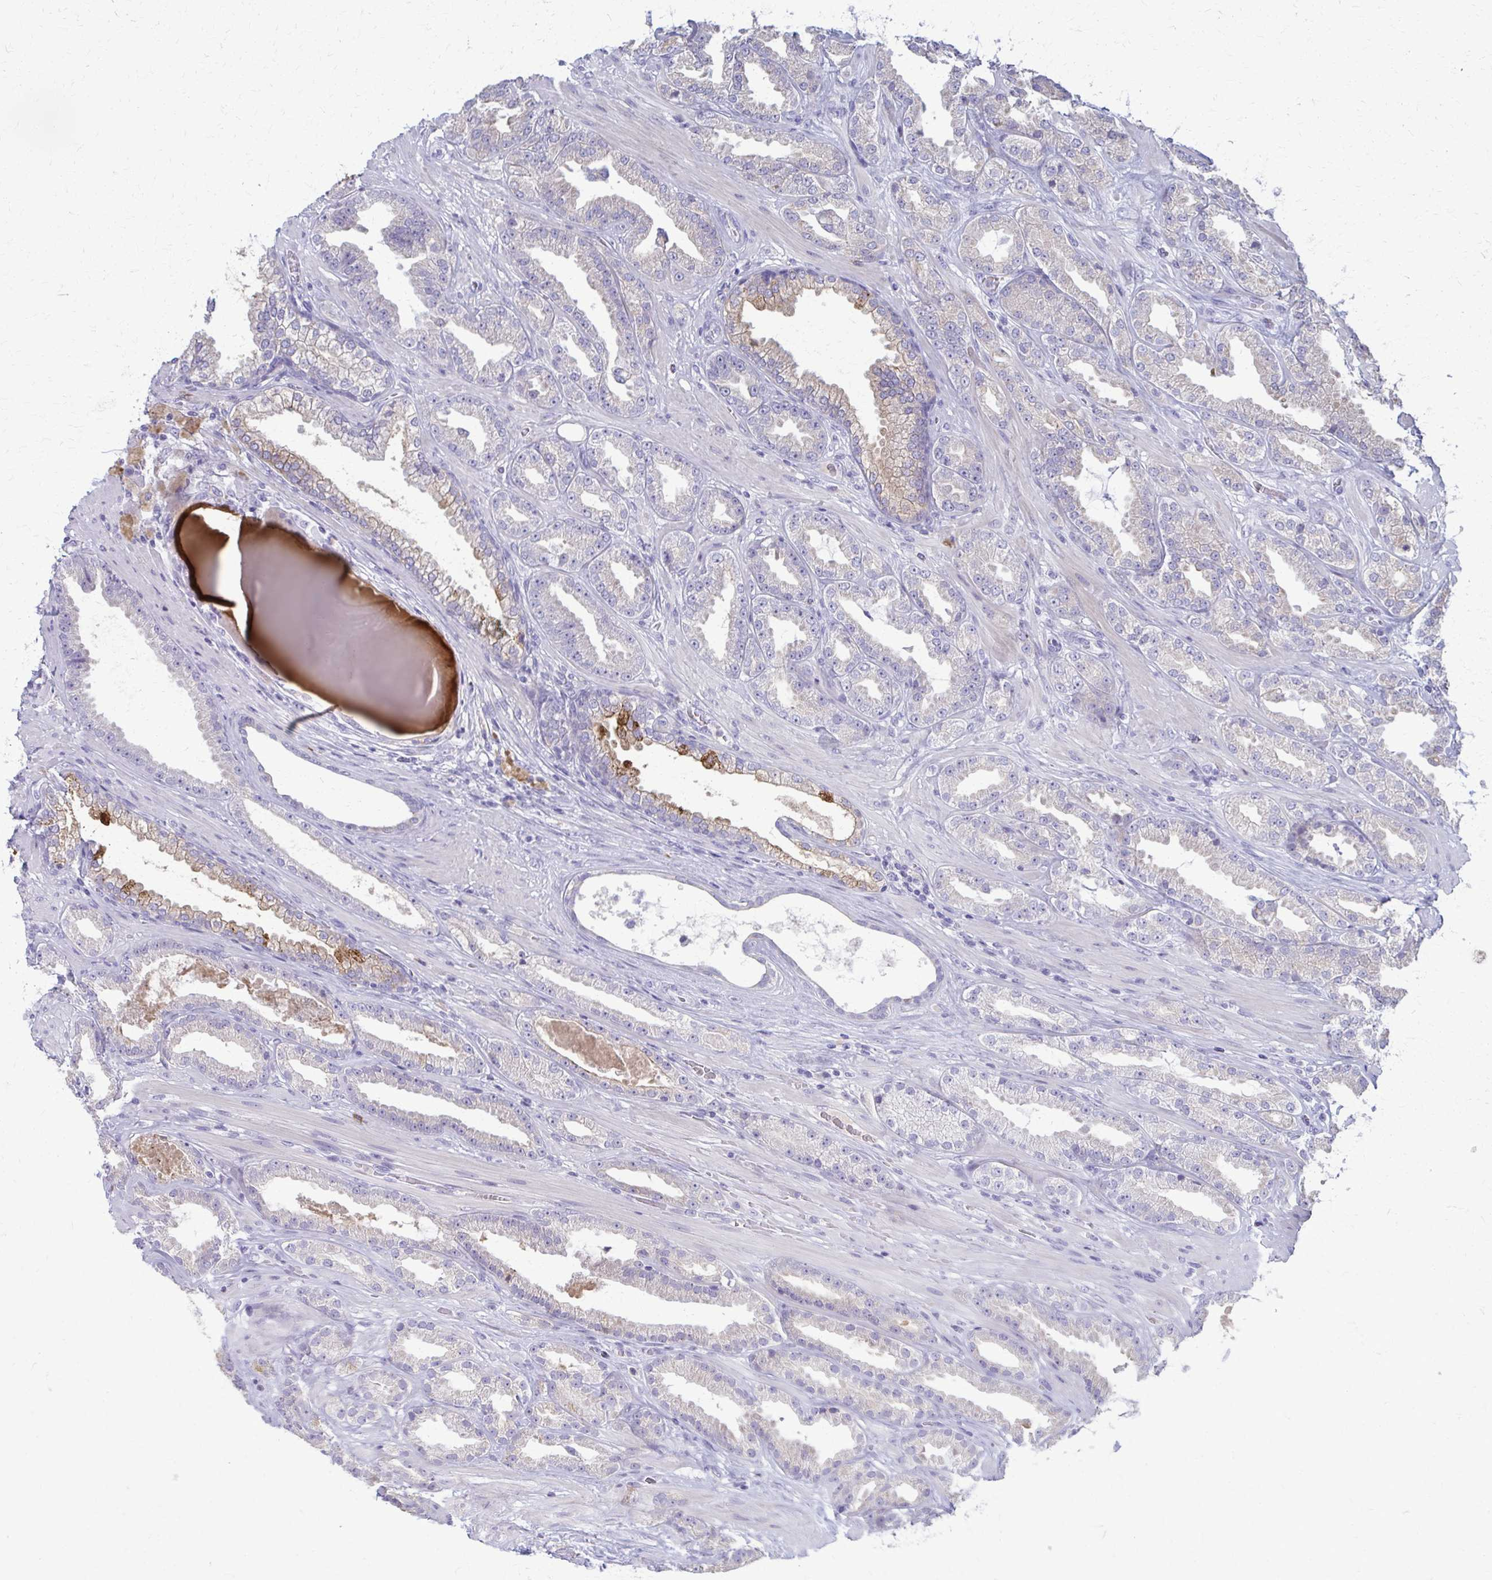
{"staining": {"intensity": "weak", "quantity": "<25%", "location": "cytoplasmic/membranous"}, "tissue": "prostate cancer", "cell_type": "Tumor cells", "image_type": "cancer", "snomed": [{"axis": "morphology", "description": "Adenocarcinoma, Low grade"}, {"axis": "topography", "description": "Prostate"}], "caption": "Micrograph shows no significant protein staining in tumor cells of prostate low-grade adenocarcinoma.", "gene": "OR4M1", "patient": {"sex": "male", "age": 61}}